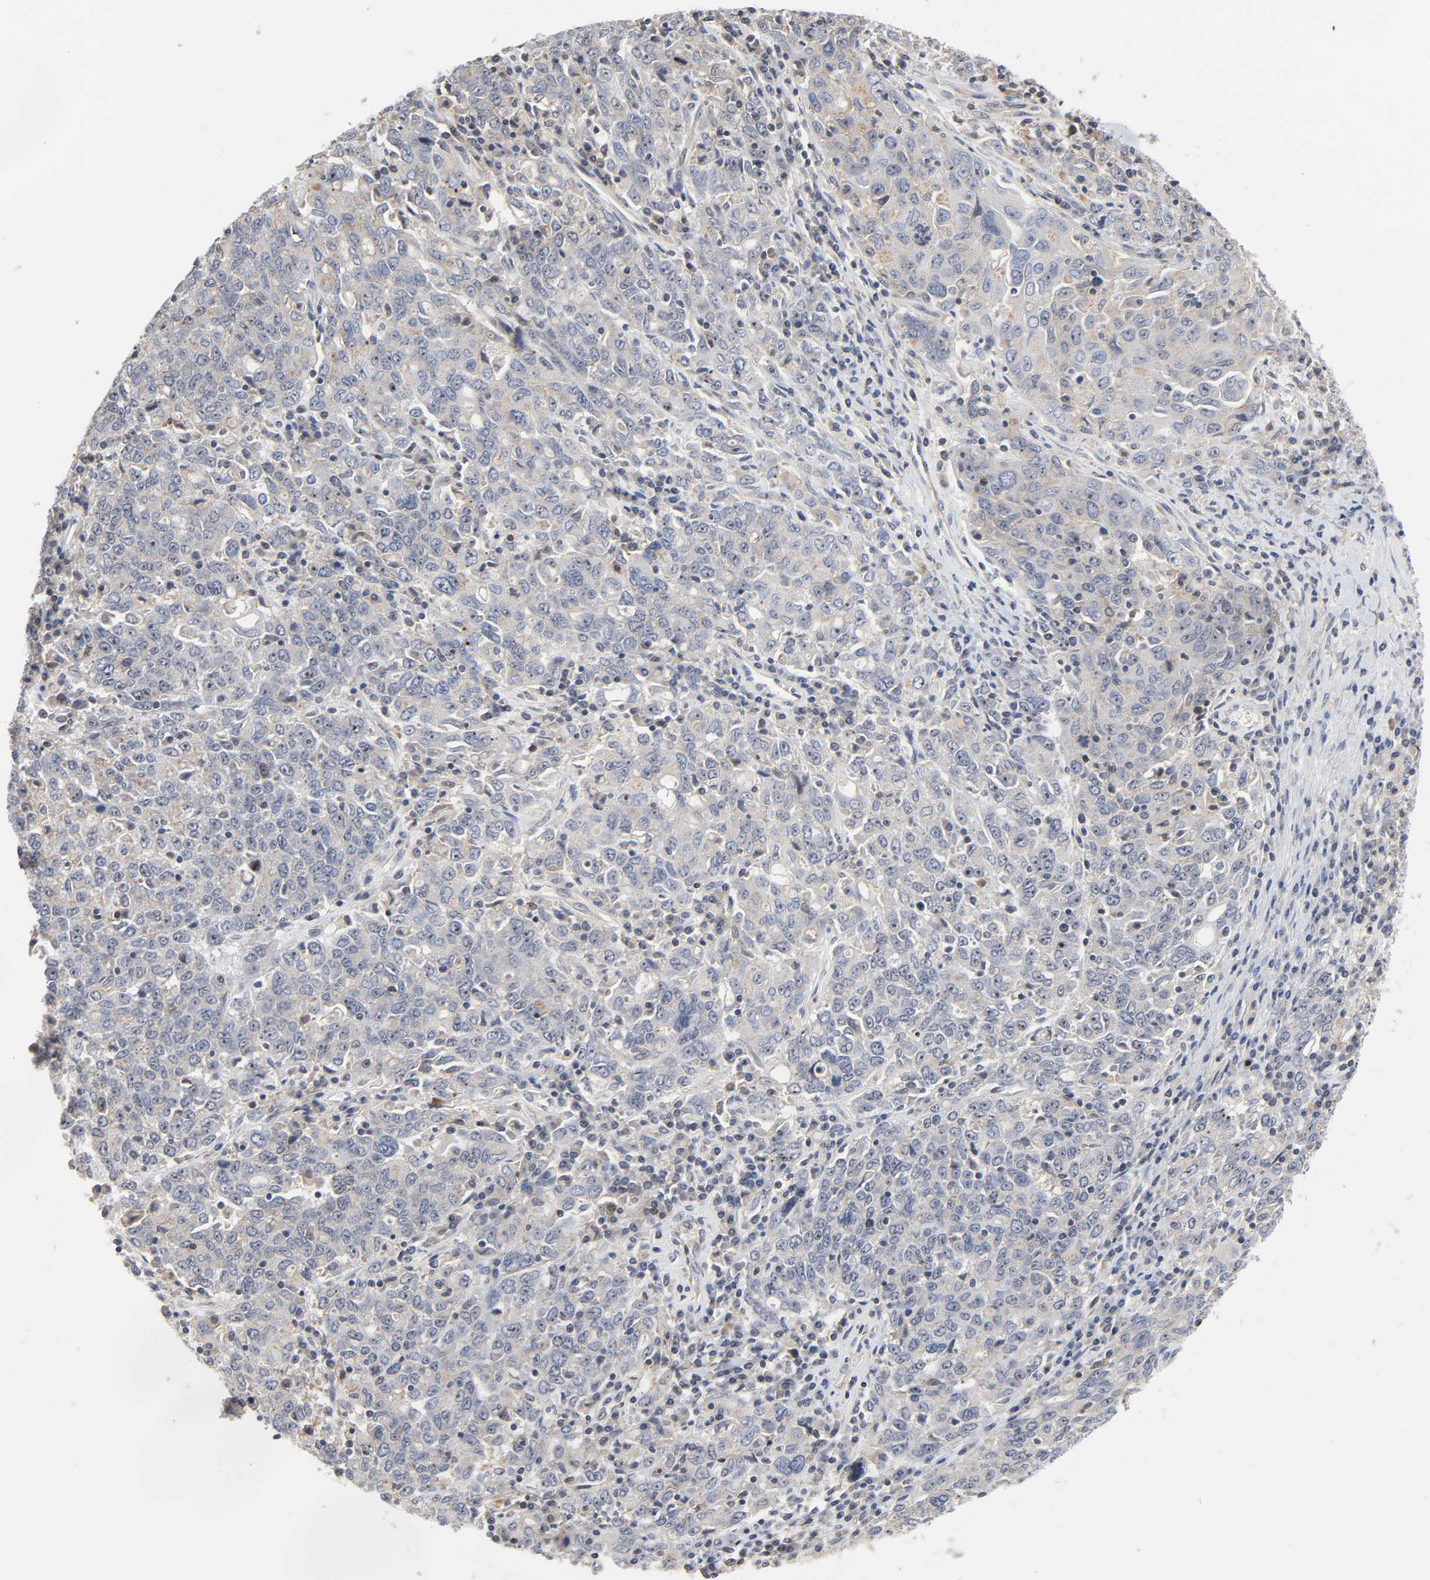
{"staining": {"intensity": "weak", "quantity": "25%-75%", "location": "cytoplasmic/membranous,nuclear"}, "tissue": "ovarian cancer", "cell_type": "Tumor cells", "image_type": "cancer", "snomed": [{"axis": "morphology", "description": "Carcinoma, endometroid"}, {"axis": "topography", "description": "Ovary"}], "caption": "This is an image of immunohistochemistry staining of ovarian cancer (endometroid carcinoma), which shows weak staining in the cytoplasmic/membranous and nuclear of tumor cells.", "gene": "DDX10", "patient": {"sex": "female", "age": 62}}